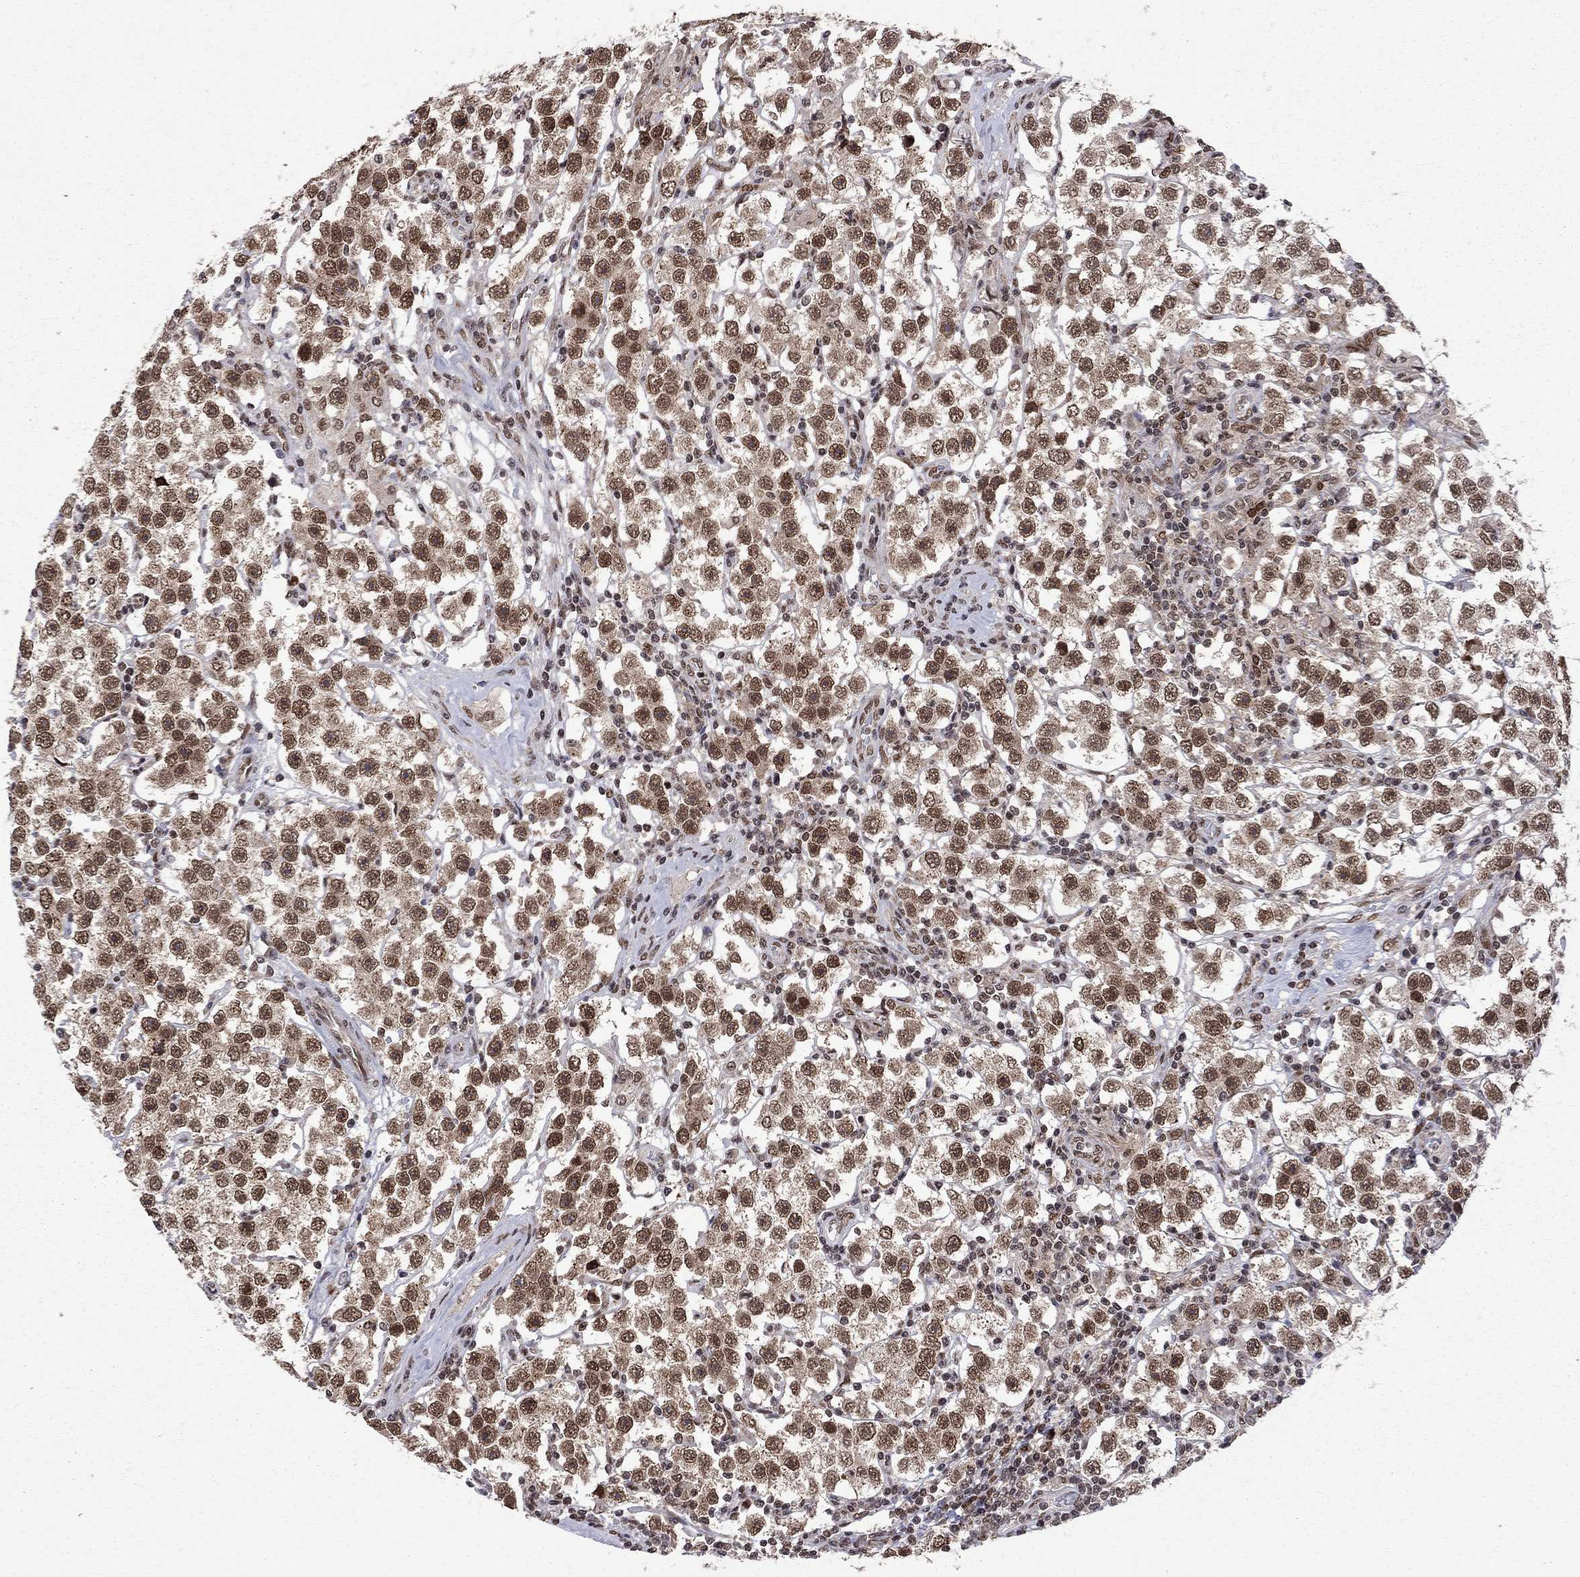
{"staining": {"intensity": "moderate", "quantity": ">75%", "location": "nuclear"}, "tissue": "testis cancer", "cell_type": "Tumor cells", "image_type": "cancer", "snomed": [{"axis": "morphology", "description": "Seminoma, NOS"}, {"axis": "topography", "description": "Testis"}], "caption": "Tumor cells display moderate nuclear staining in approximately >75% of cells in testis cancer.", "gene": "SAP30L", "patient": {"sex": "male", "age": 37}}